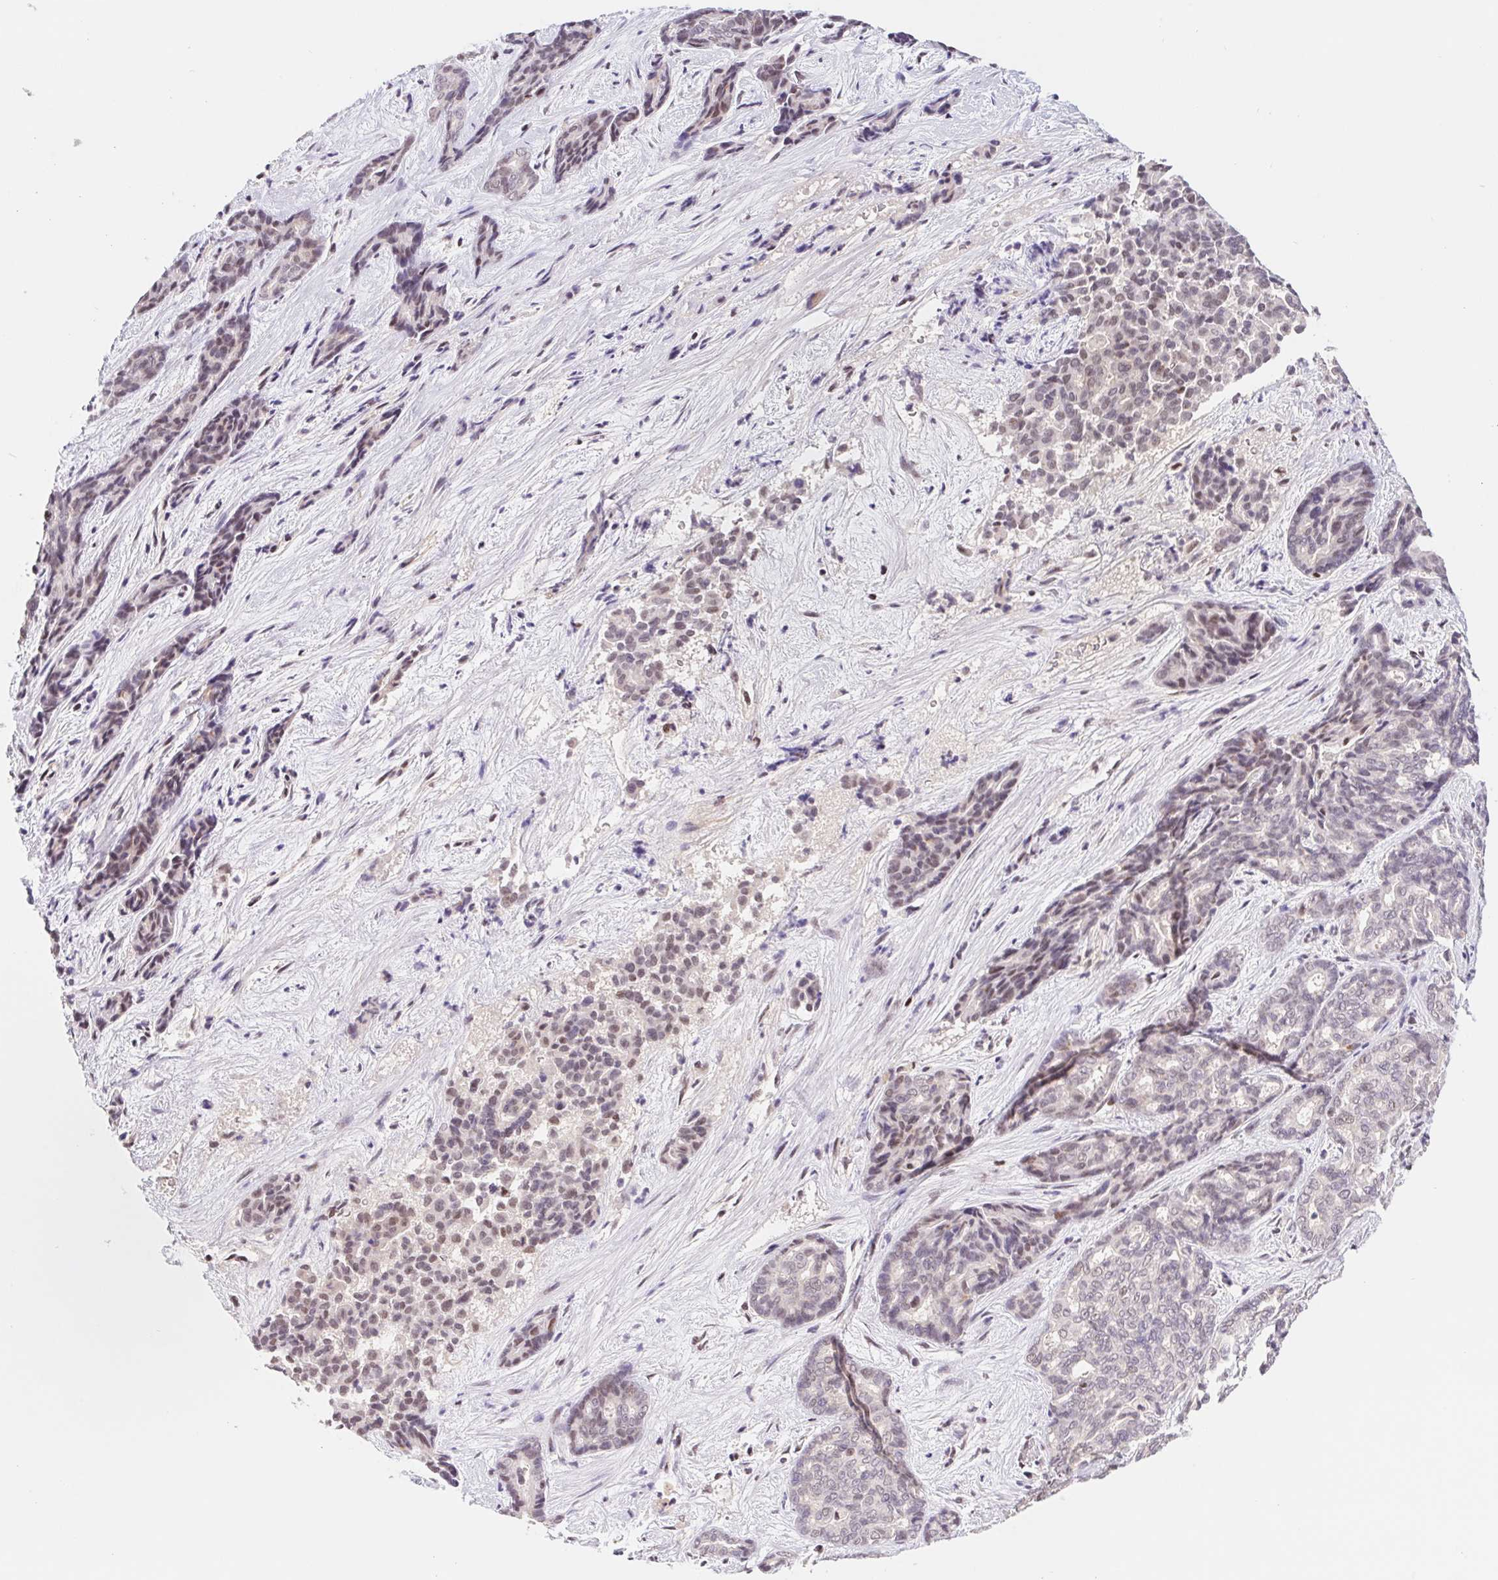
{"staining": {"intensity": "weak", "quantity": "25%-75%", "location": "nuclear"}, "tissue": "liver cancer", "cell_type": "Tumor cells", "image_type": "cancer", "snomed": [{"axis": "morphology", "description": "Cholangiocarcinoma"}, {"axis": "topography", "description": "Liver"}], "caption": "Liver cholangiocarcinoma was stained to show a protein in brown. There is low levels of weak nuclear expression in about 25%-75% of tumor cells. The staining was performed using DAB (3,3'-diaminobenzidine) to visualize the protein expression in brown, while the nuclei were stained in blue with hematoxylin (Magnification: 20x).", "gene": "TRERF1", "patient": {"sex": "female", "age": 64}}